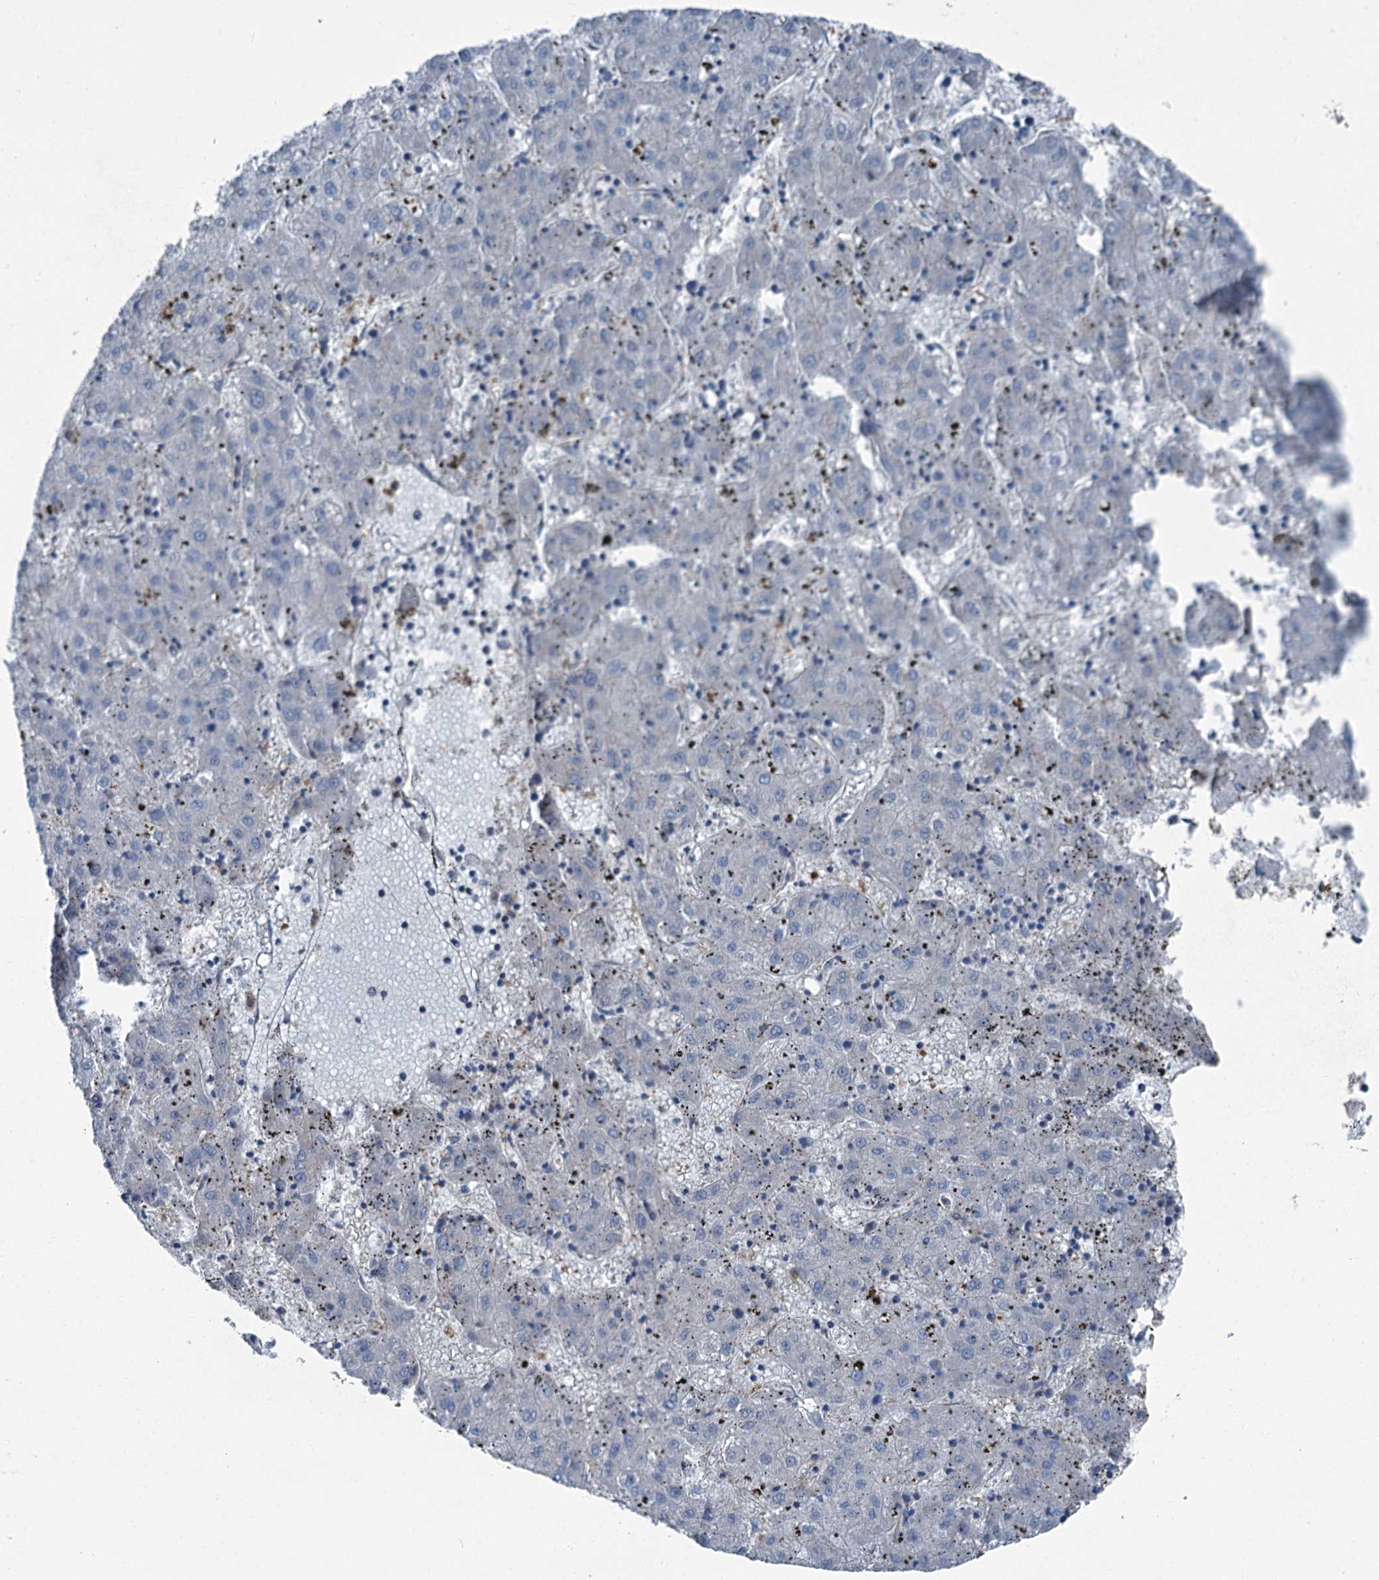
{"staining": {"intensity": "negative", "quantity": "none", "location": "none"}, "tissue": "liver cancer", "cell_type": "Tumor cells", "image_type": "cancer", "snomed": [{"axis": "morphology", "description": "Carcinoma, Hepatocellular, NOS"}, {"axis": "topography", "description": "Liver"}], "caption": "A micrograph of human hepatocellular carcinoma (liver) is negative for staining in tumor cells.", "gene": "AXL", "patient": {"sex": "male", "age": 72}}